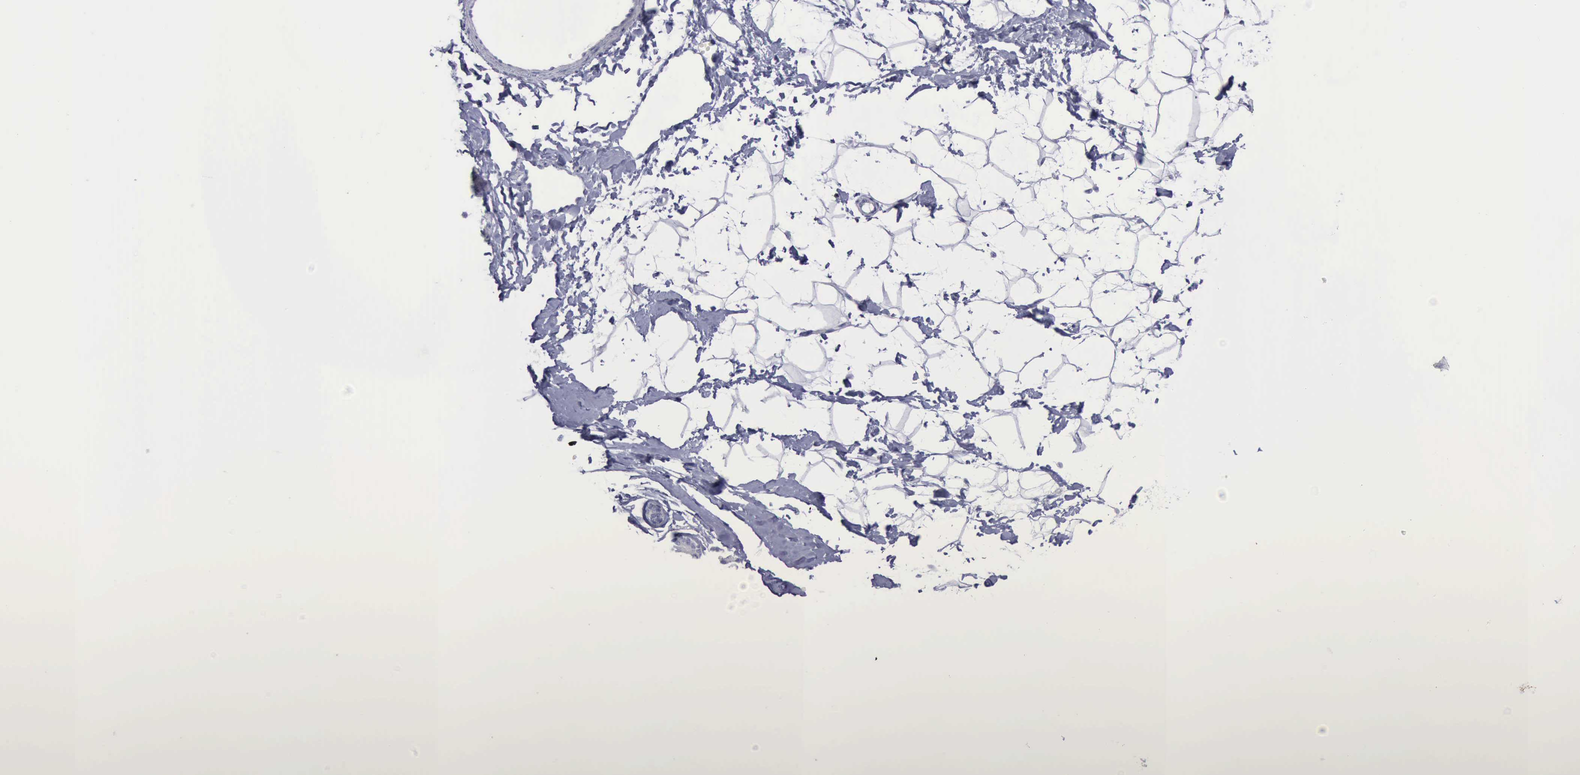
{"staining": {"intensity": "negative", "quantity": "none", "location": "none"}, "tissue": "breast", "cell_type": "Adipocytes", "image_type": "normal", "snomed": [{"axis": "morphology", "description": "Normal tissue, NOS"}, {"axis": "topography", "description": "Breast"}], "caption": "Immunohistochemical staining of benign human breast reveals no significant positivity in adipocytes.", "gene": "SATB2", "patient": {"sex": "female", "age": 23}}